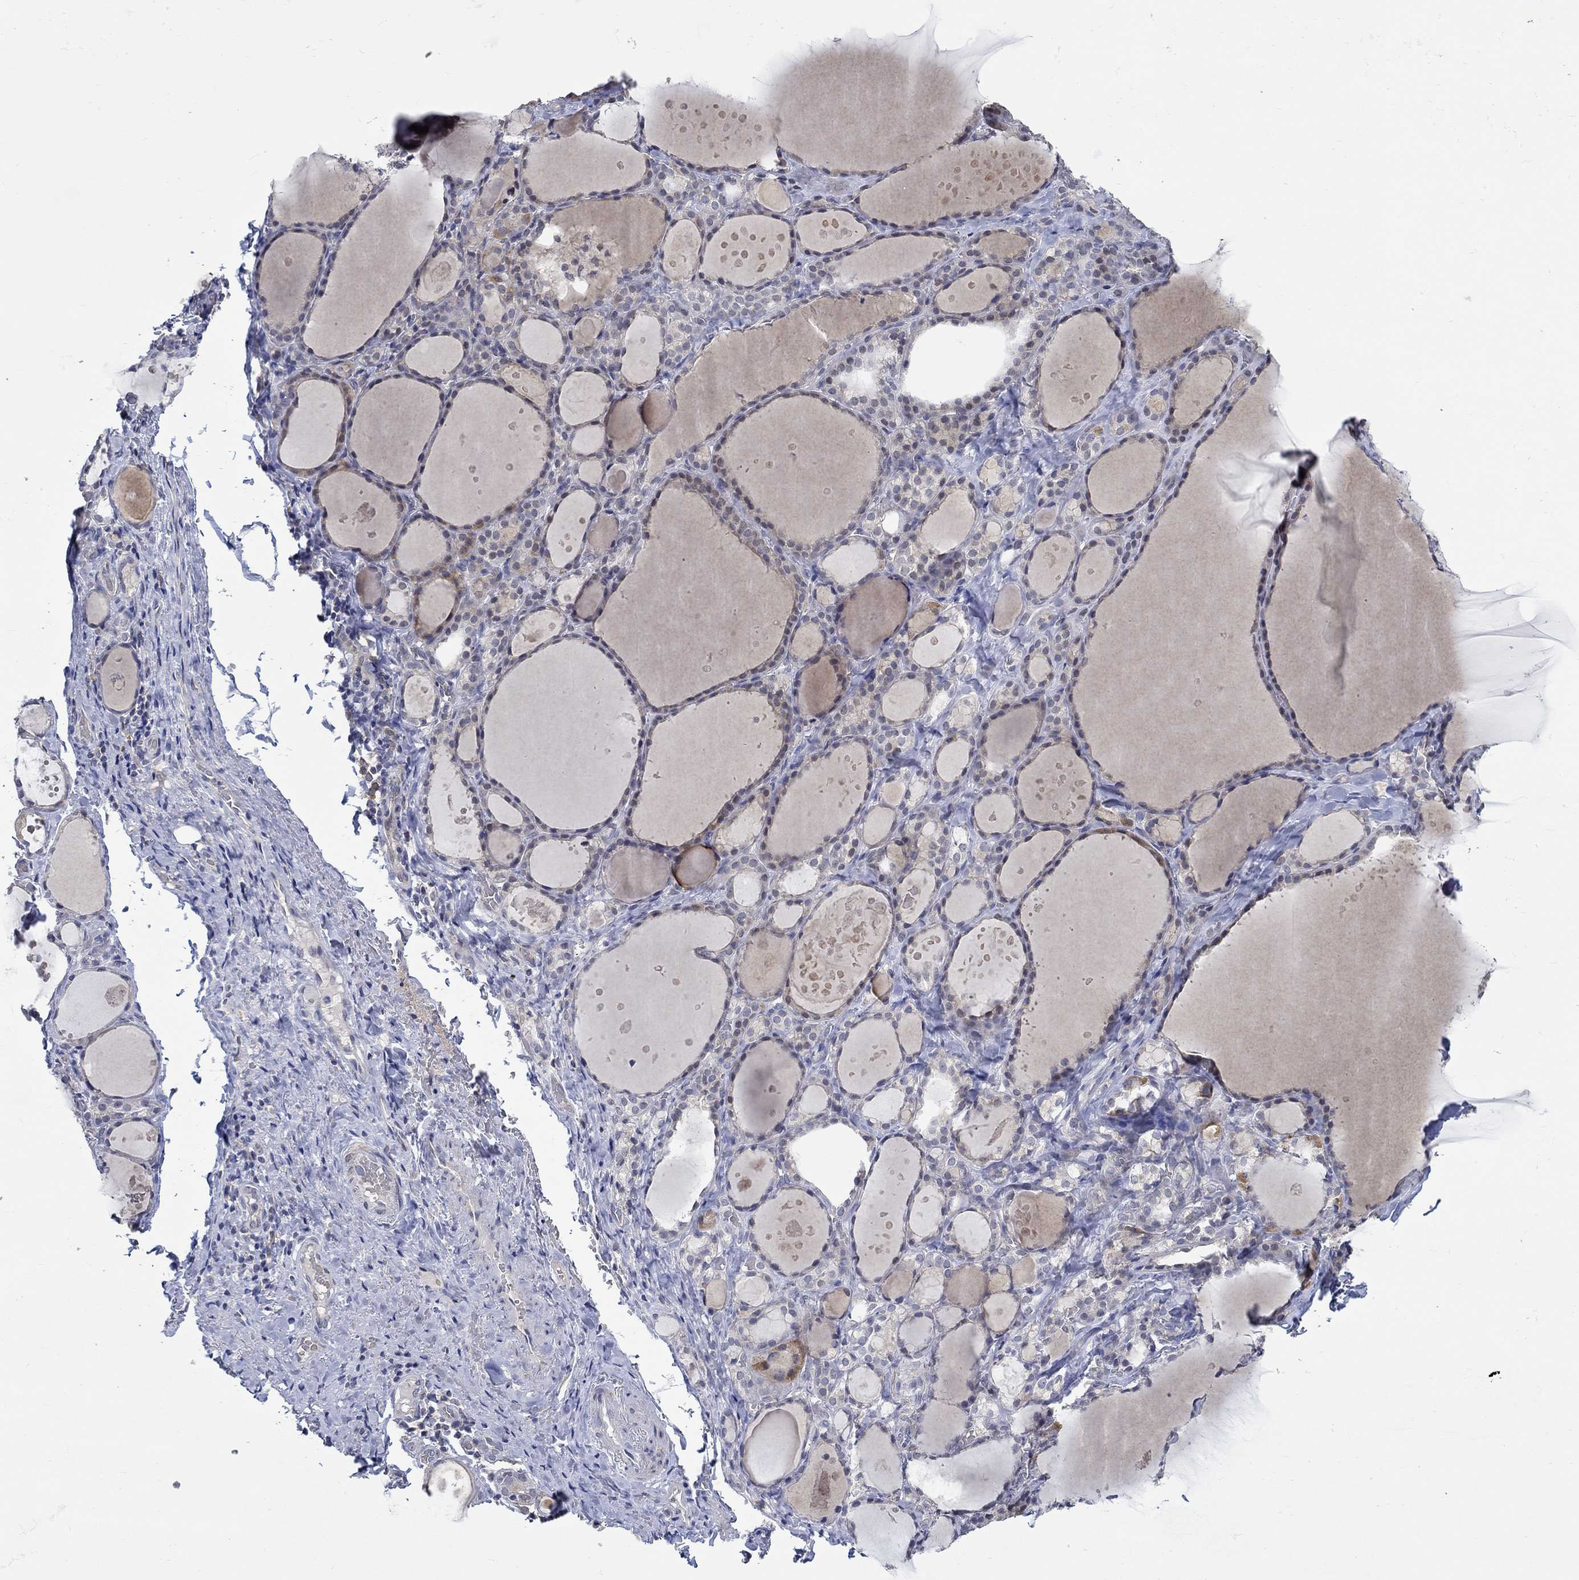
{"staining": {"intensity": "moderate", "quantity": "<25%", "location": "cytoplasmic/membranous"}, "tissue": "thyroid gland", "cell_type": "Glandular cells", "image_type": "normal", "snomed": [{"axis": "morphology", "description": "Normal tissue, NOS"}, {"axis": "topography", "description": "Thyroid gland"}], "caption": "Immunohistochemical staining of unremarkable thyroid gland reveals low levels of moderate cytoplasmic/membranous positivity in about <25% of glandular cells.", "gene": "WASF1", "patient": {"sex": "male", "age": 68}}